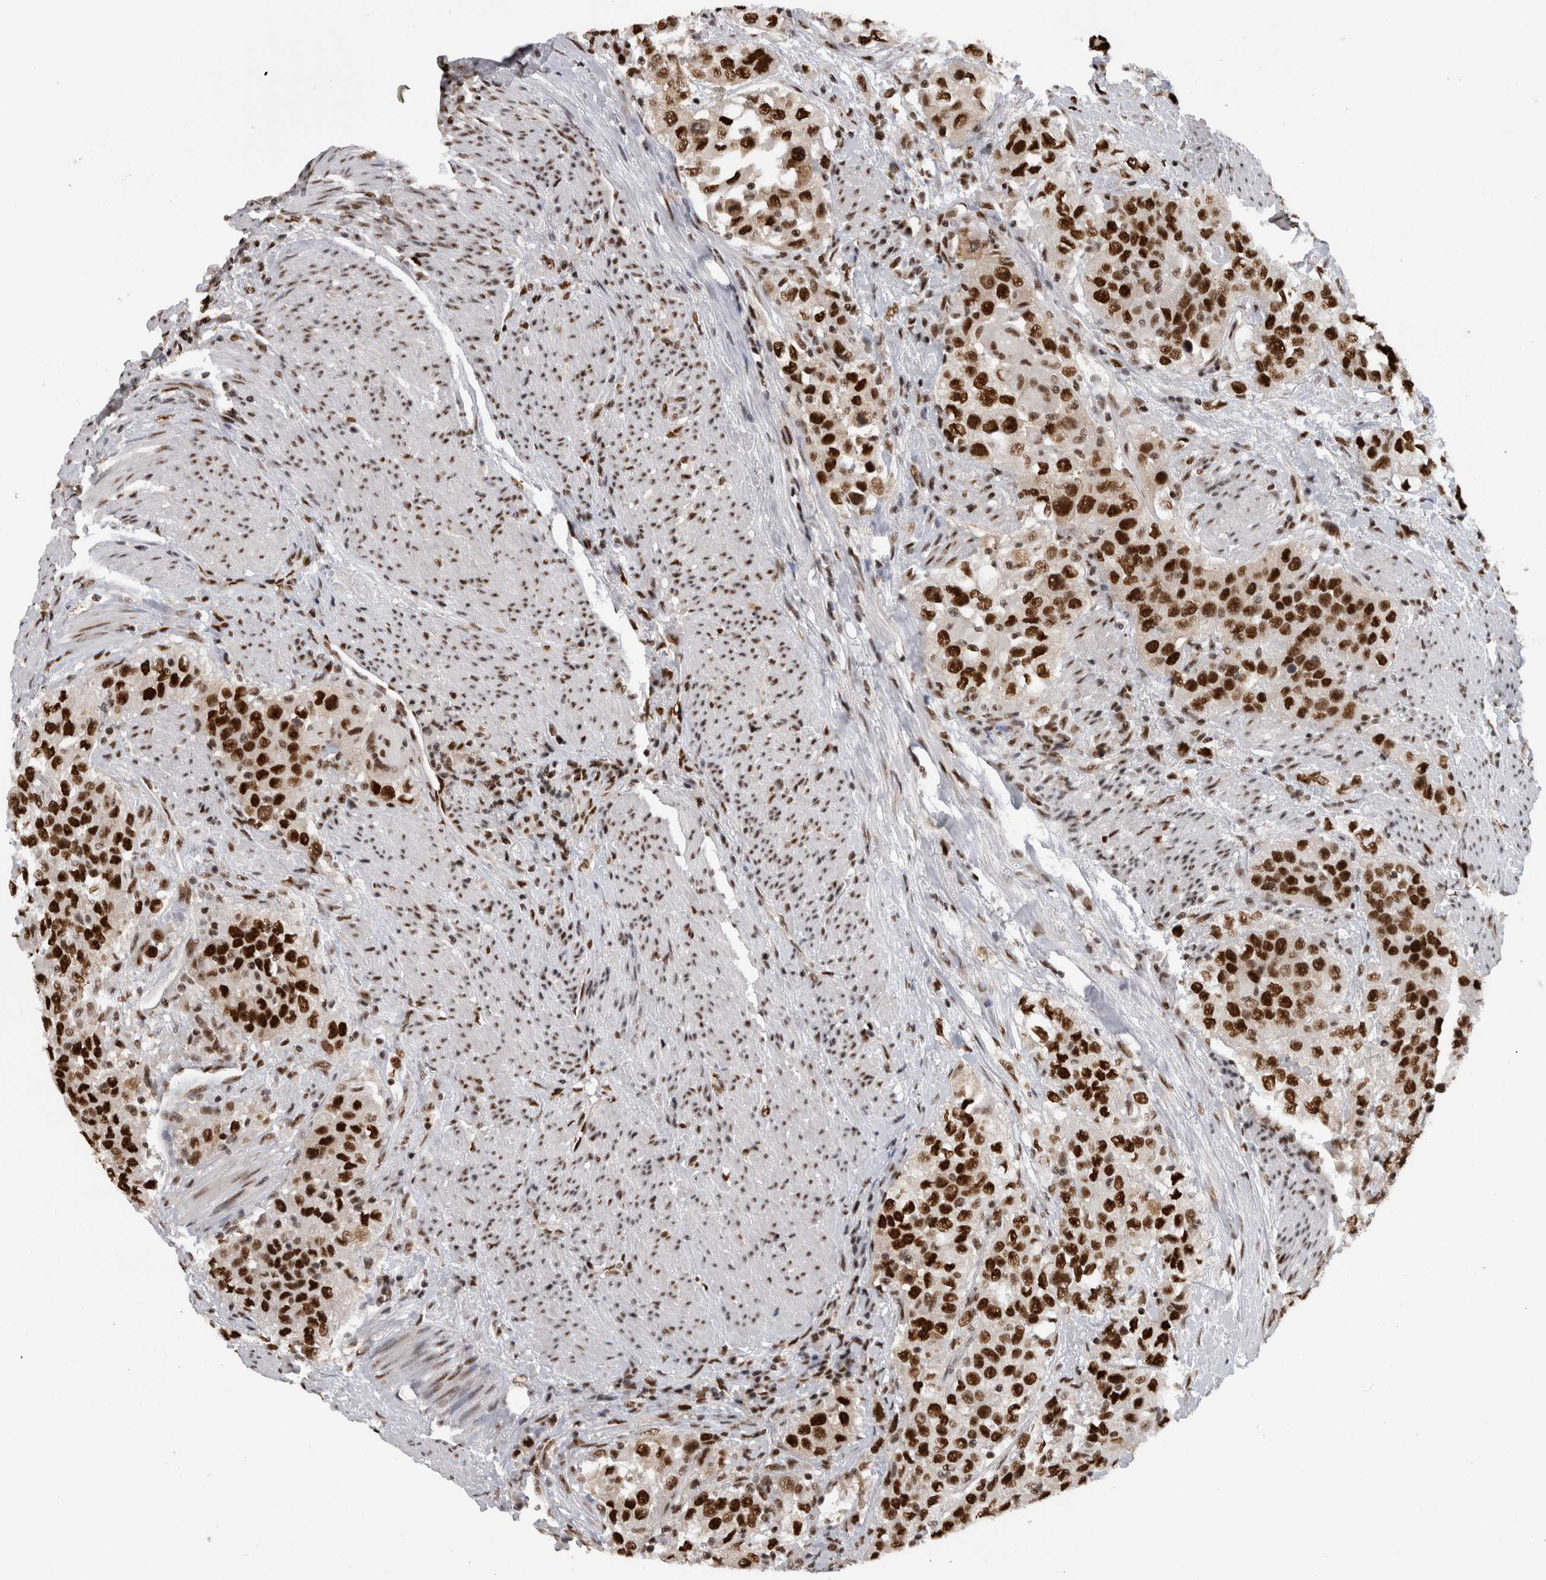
{"staining": {"intensity": "strong", "quantity": ">75%", "location": "nuclear"}, "tissue": "urothelial cancer", "cell_type": "Tumor cells", "image_type": "cancer", "snomed": [{"axis": "morphology", "description": "Urothelial carcinoma, High grade"}, {"axis": "topography", "description": "Urinary bladder"}], "caption": "Human urothelial carcinoma (high-grade) stained with a protein marker demonstrates strong staining in tumor cells.", "gene": "ZSCAN2", "patient": {"sex": "female", "age": 80}}